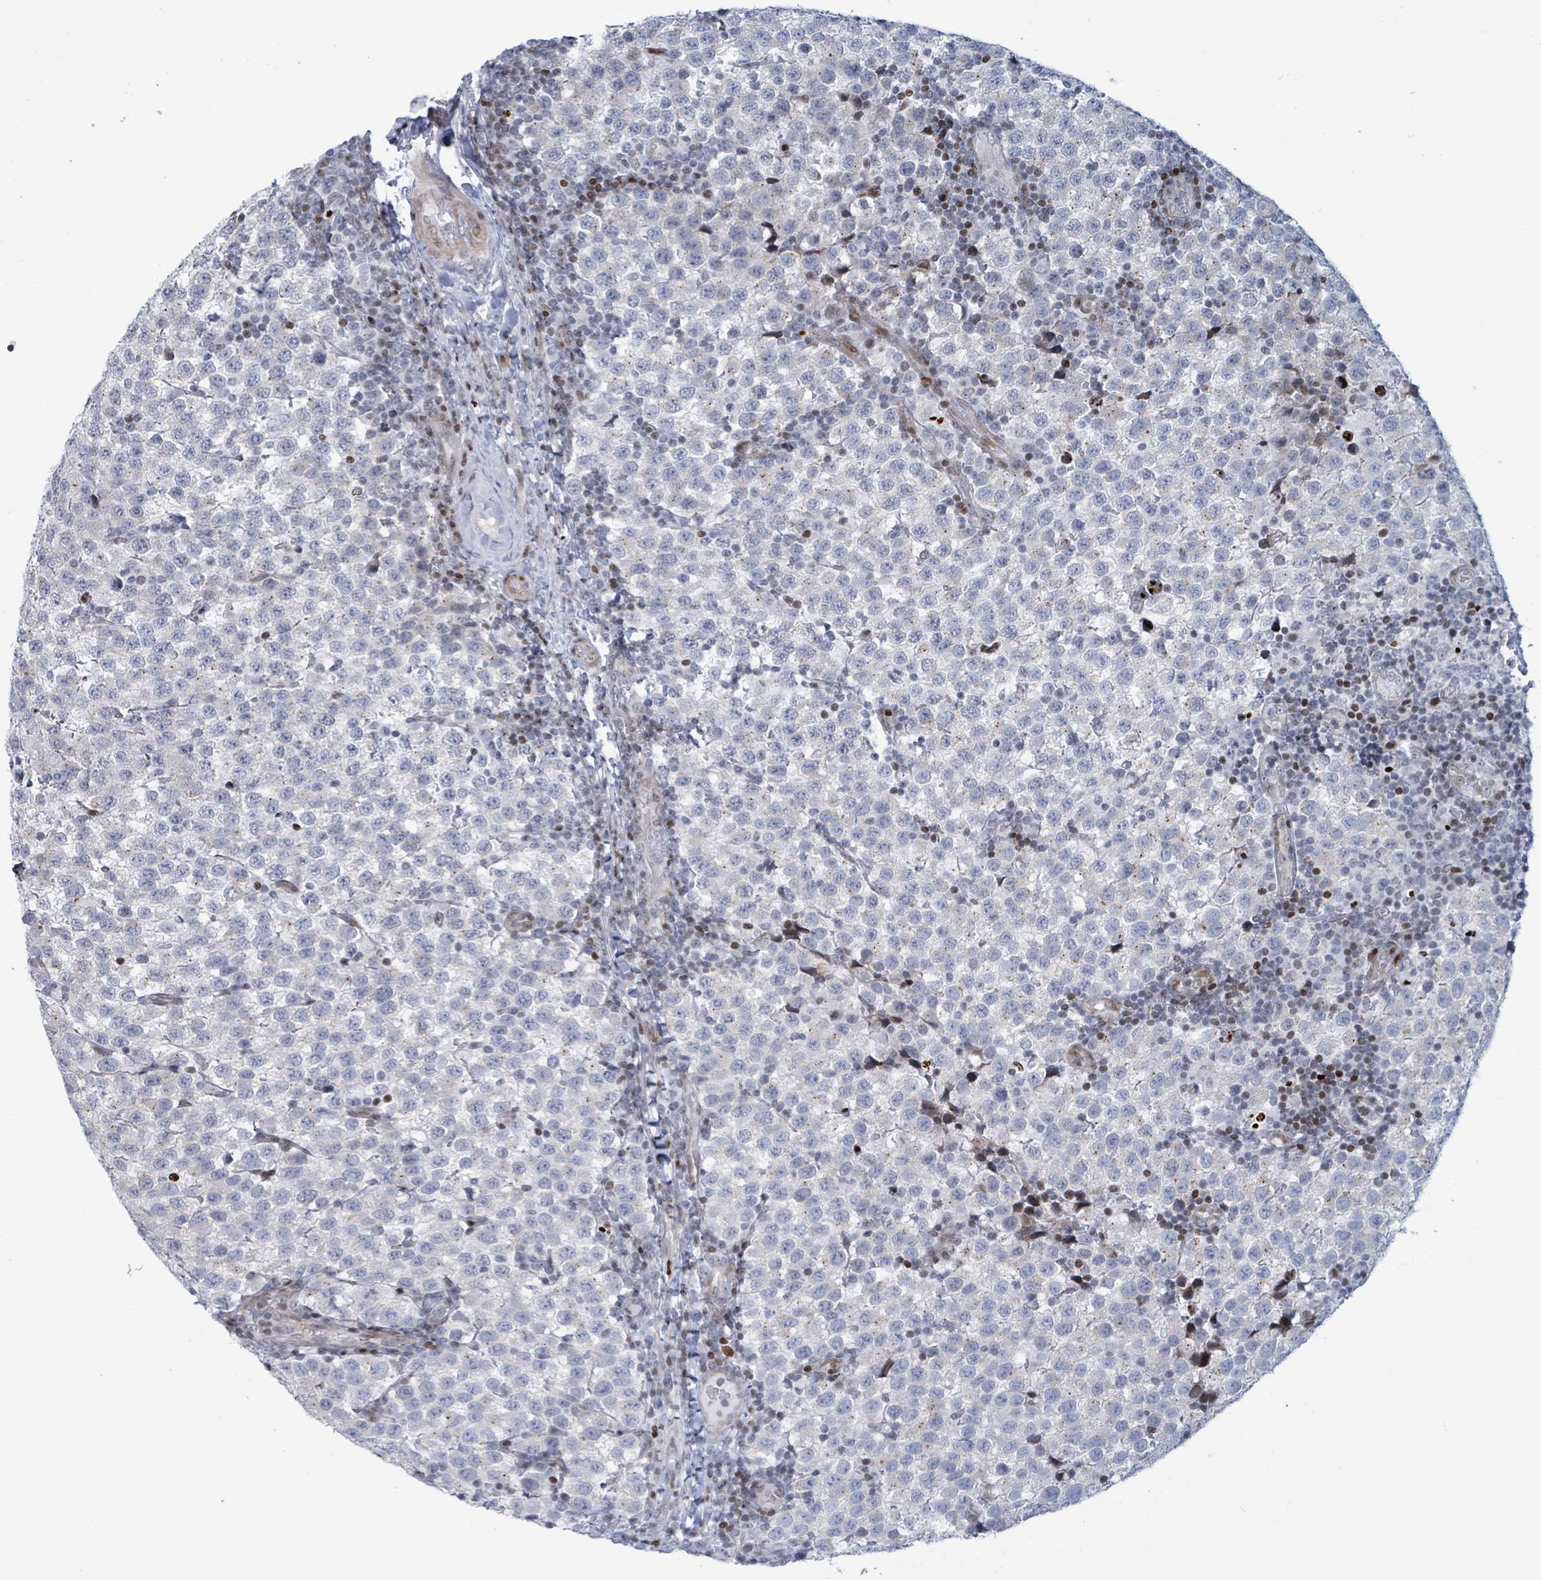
{"staining": {"intensity": "negative", "quantity": "none", "location": "none"}, "tissue": "testis cancer", "cell_type": "Tumor cells", "image_type": "cancer", "snomed": [{"axis": "morphology", "description": "Seminoma, NOS"}, {"axis": "topography", "description": "Testis"}], "caption": "Tumor cells are negative for brown protein staining in testis seminoma.", "gene": "FNDC4", "patient": {"sex": "male", "age": 34}}